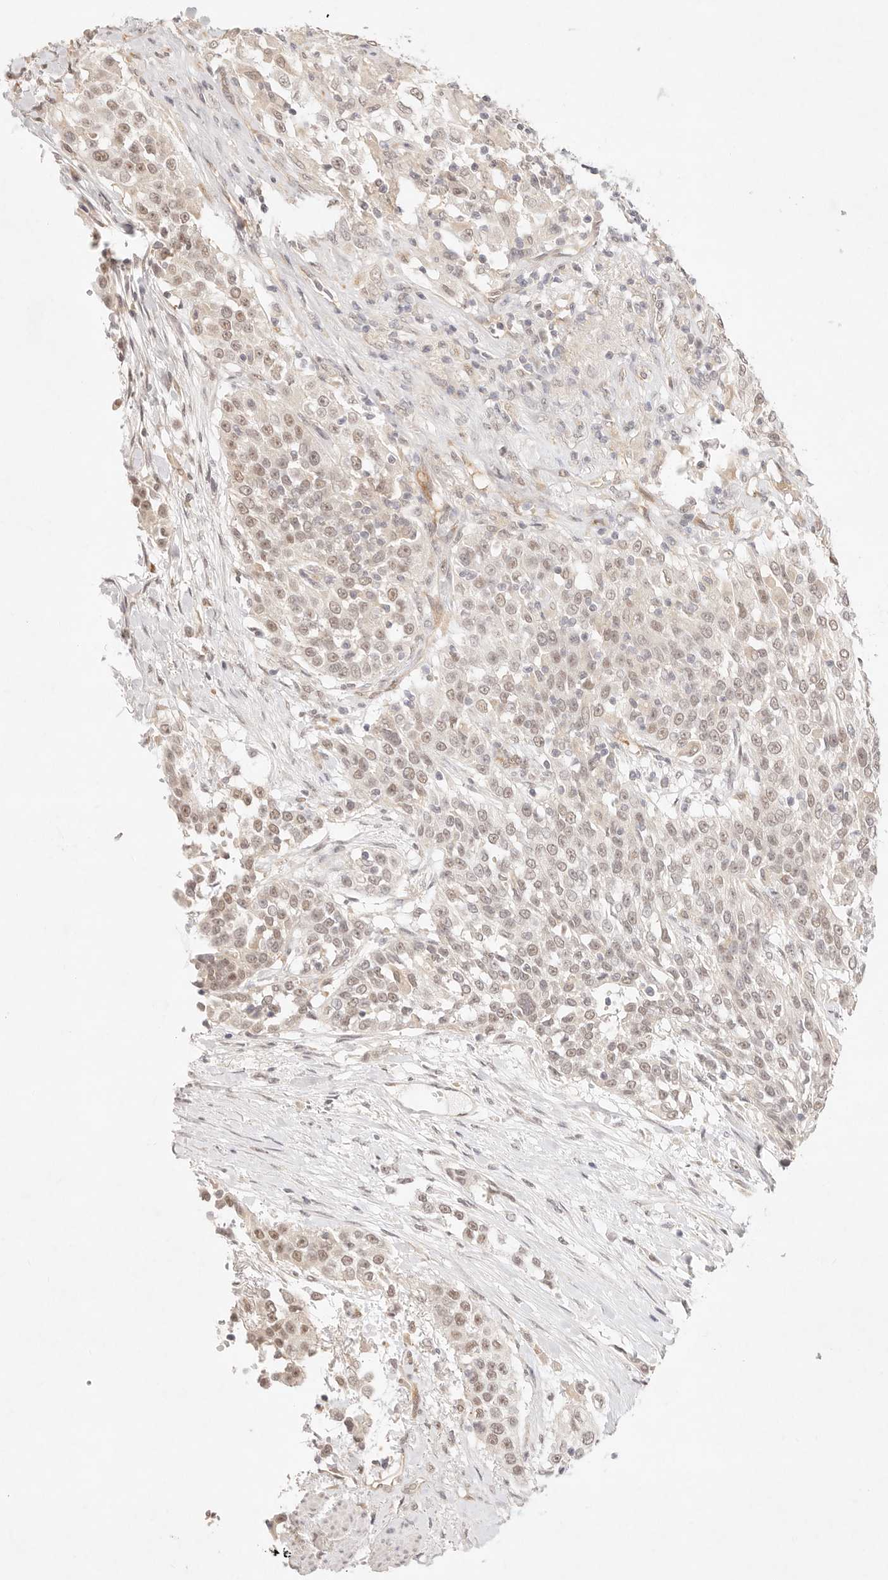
{"staining": {"intensity": "weak", "quantity": "<25%", "location": "nuclear"}, "tissue": "urothelial cancer", "cell_type": "Tumor cells", "image_type": "cancer", "snomed": [{"axis": "morphology", "description": "Urothelial carcinoma, High grade"}, {"axis": "topography", "description": "Urinary bladder"}], "caption": "There is no significant positivity in tumor cells of urothelial cancer. The staining was performed using DAB (3,3'-diaminobenzidine) to visualize the protein expression in brown, while the nuclei were stained in blue with hematoxylin (Magnification: 20x).", "gene": "GPR156", "patient": {"sex": "female", "age": 80}}